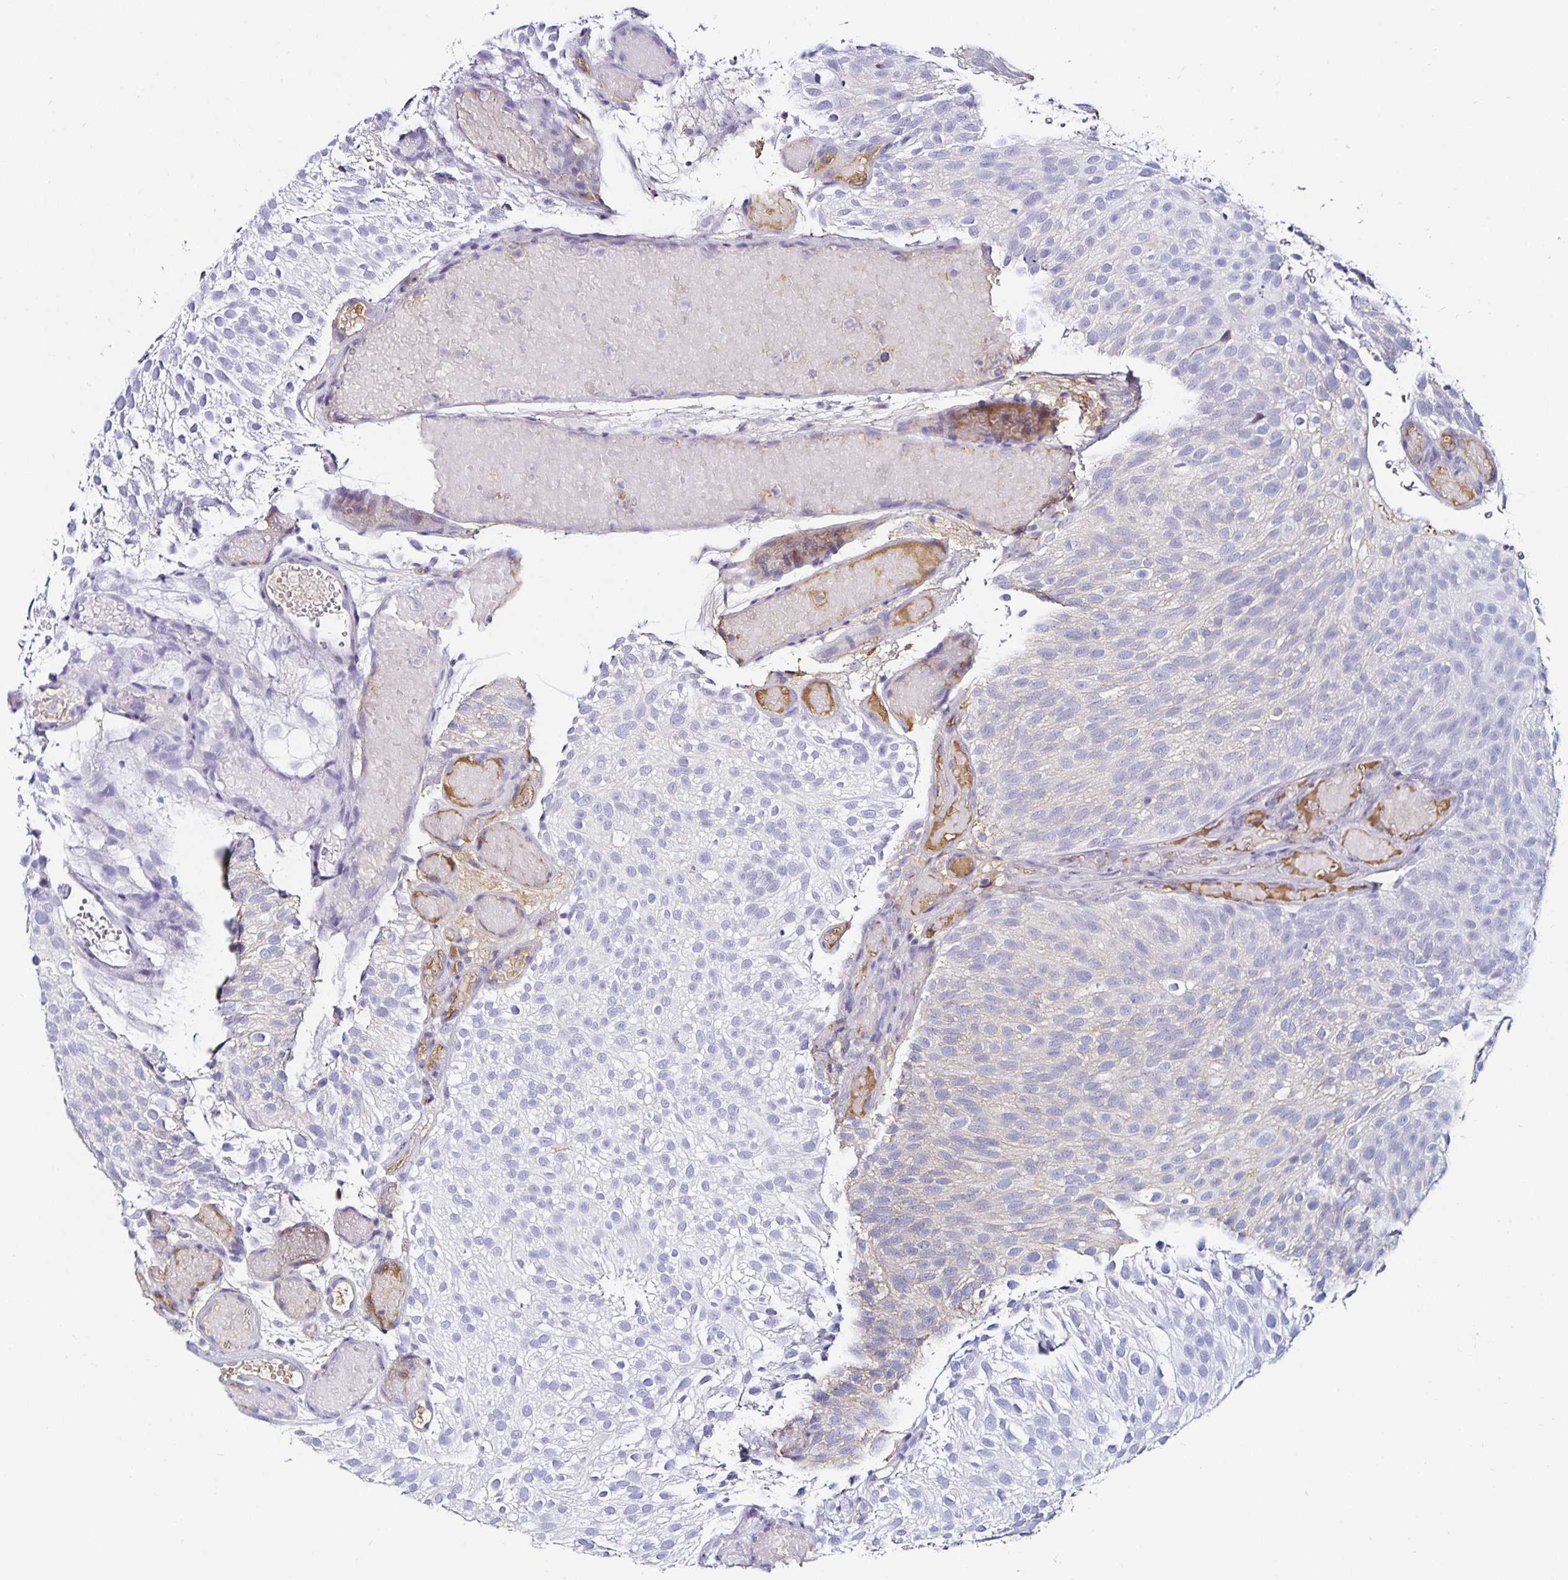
{"staining": {"intensity": "negative", "quantity": "none", "location": "none"}, "tissue": "urothelial cancer", "cell_type": "Tumor cells", "image_type": "cancer", "snomed": [{"axis": "morphology", "description": "Urothelial carcinoma, Low grade"}, {"axis": "topography", "description": "Urinary bladder"}], "caption": "Urothelial cancer was stained to show a protein in brown. There is no significant expression in tumor cells. (IHC, brightfield microscopy, high magnification).", "gene": "TTR", "patient": {"sex": "male", "age": 78}}